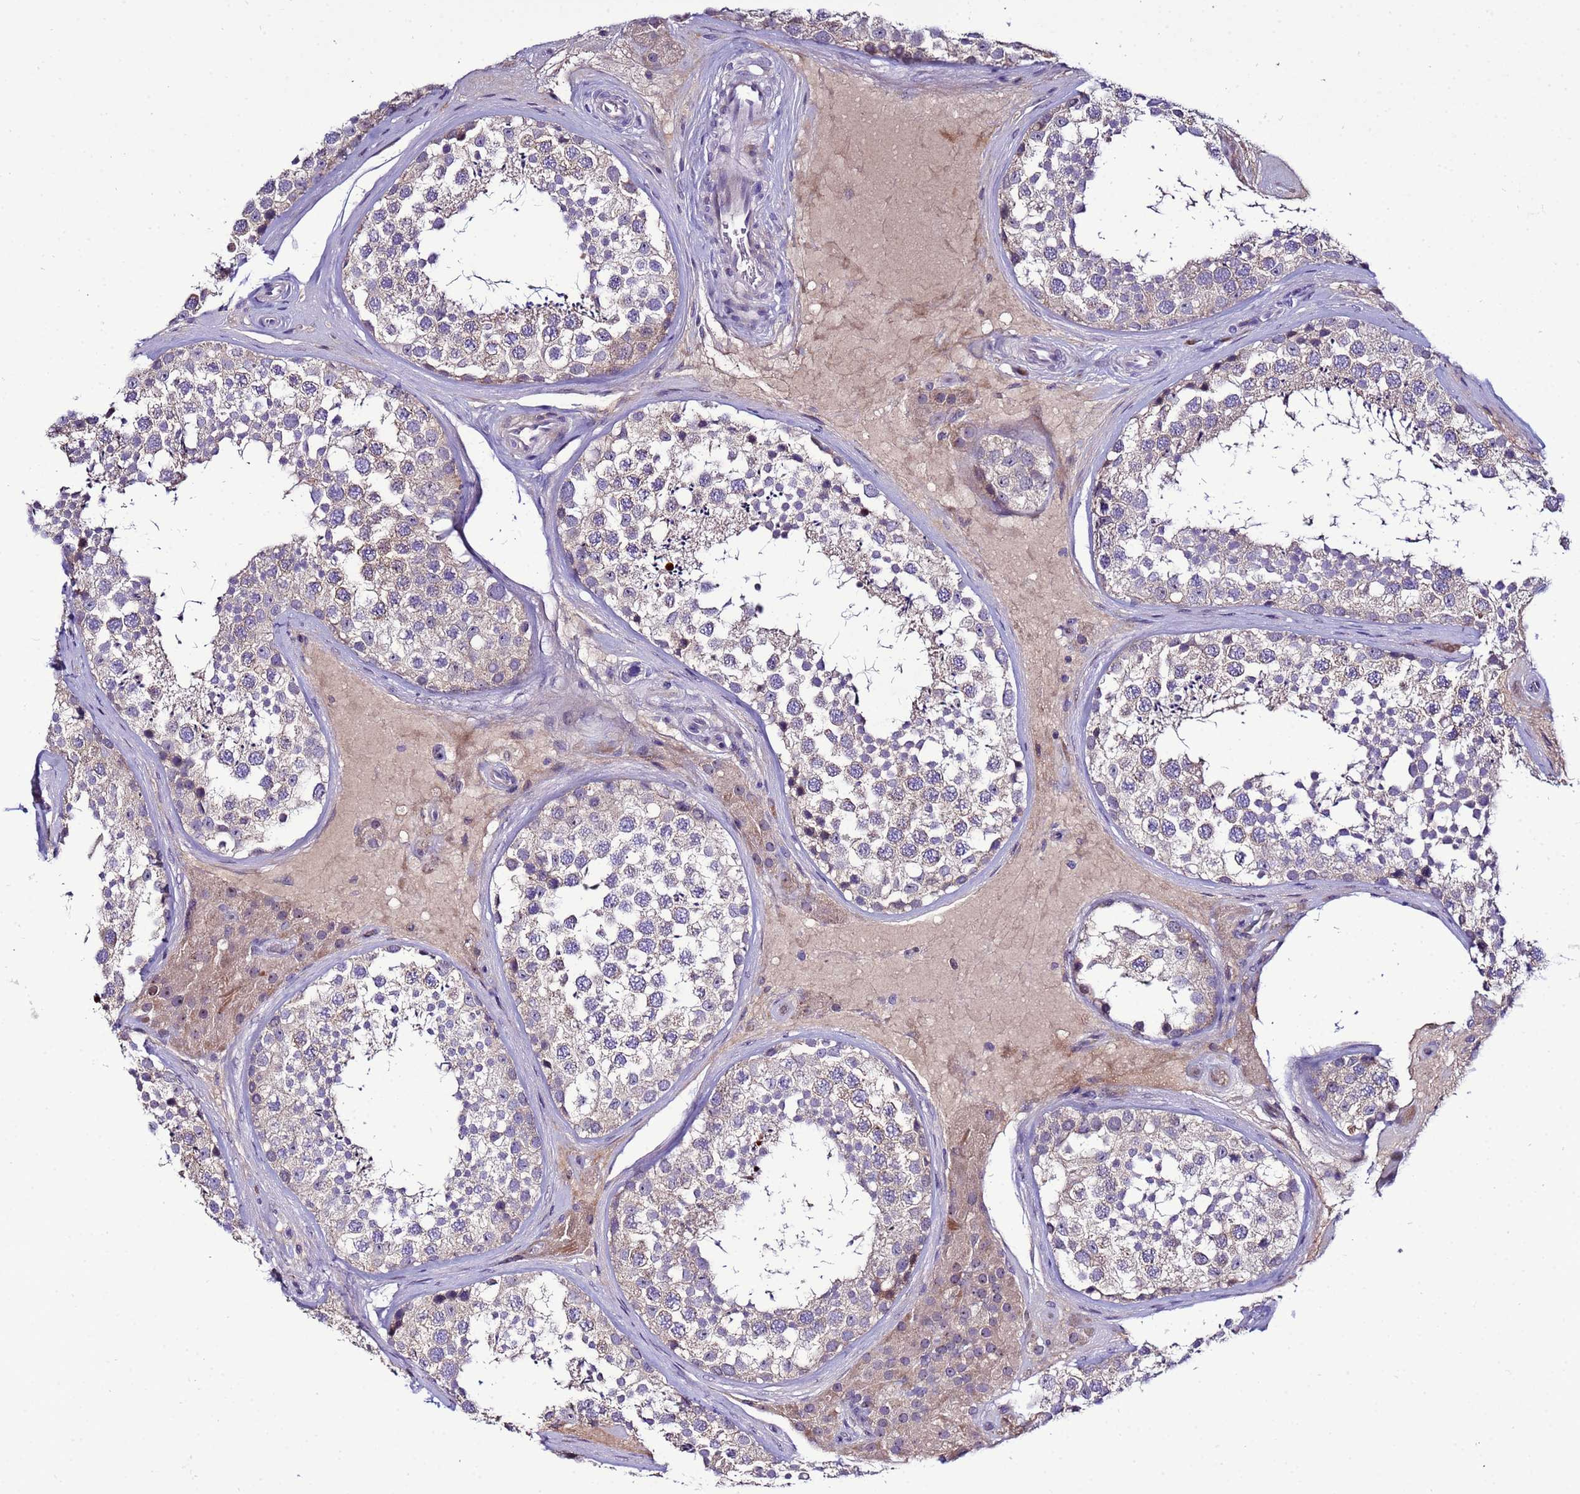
{"staining": {"intensity": "moderate", "quantity": "<25%", "location": "cytoplasmic/membranous,nuclear"}, "tissue": "testis", "cell_type": "Cells in seminiferous ducts", "image_type": "normal", "snomed": [{"axis": "morphology", "description": "Normal tissue, NOS"}, {"axis": "topography", "description": "Testis"}], "caption": "Immunohistochemistry photomicrograph of unremarkable testis stained for a protein (brown), which shows low levels of moderate cytoplasmic/membranous,nuclear positivity in about <25% of cells in seminiferous ducts.", "gene": "NOL8", "patient": {"sex": "male", "age": 46}}